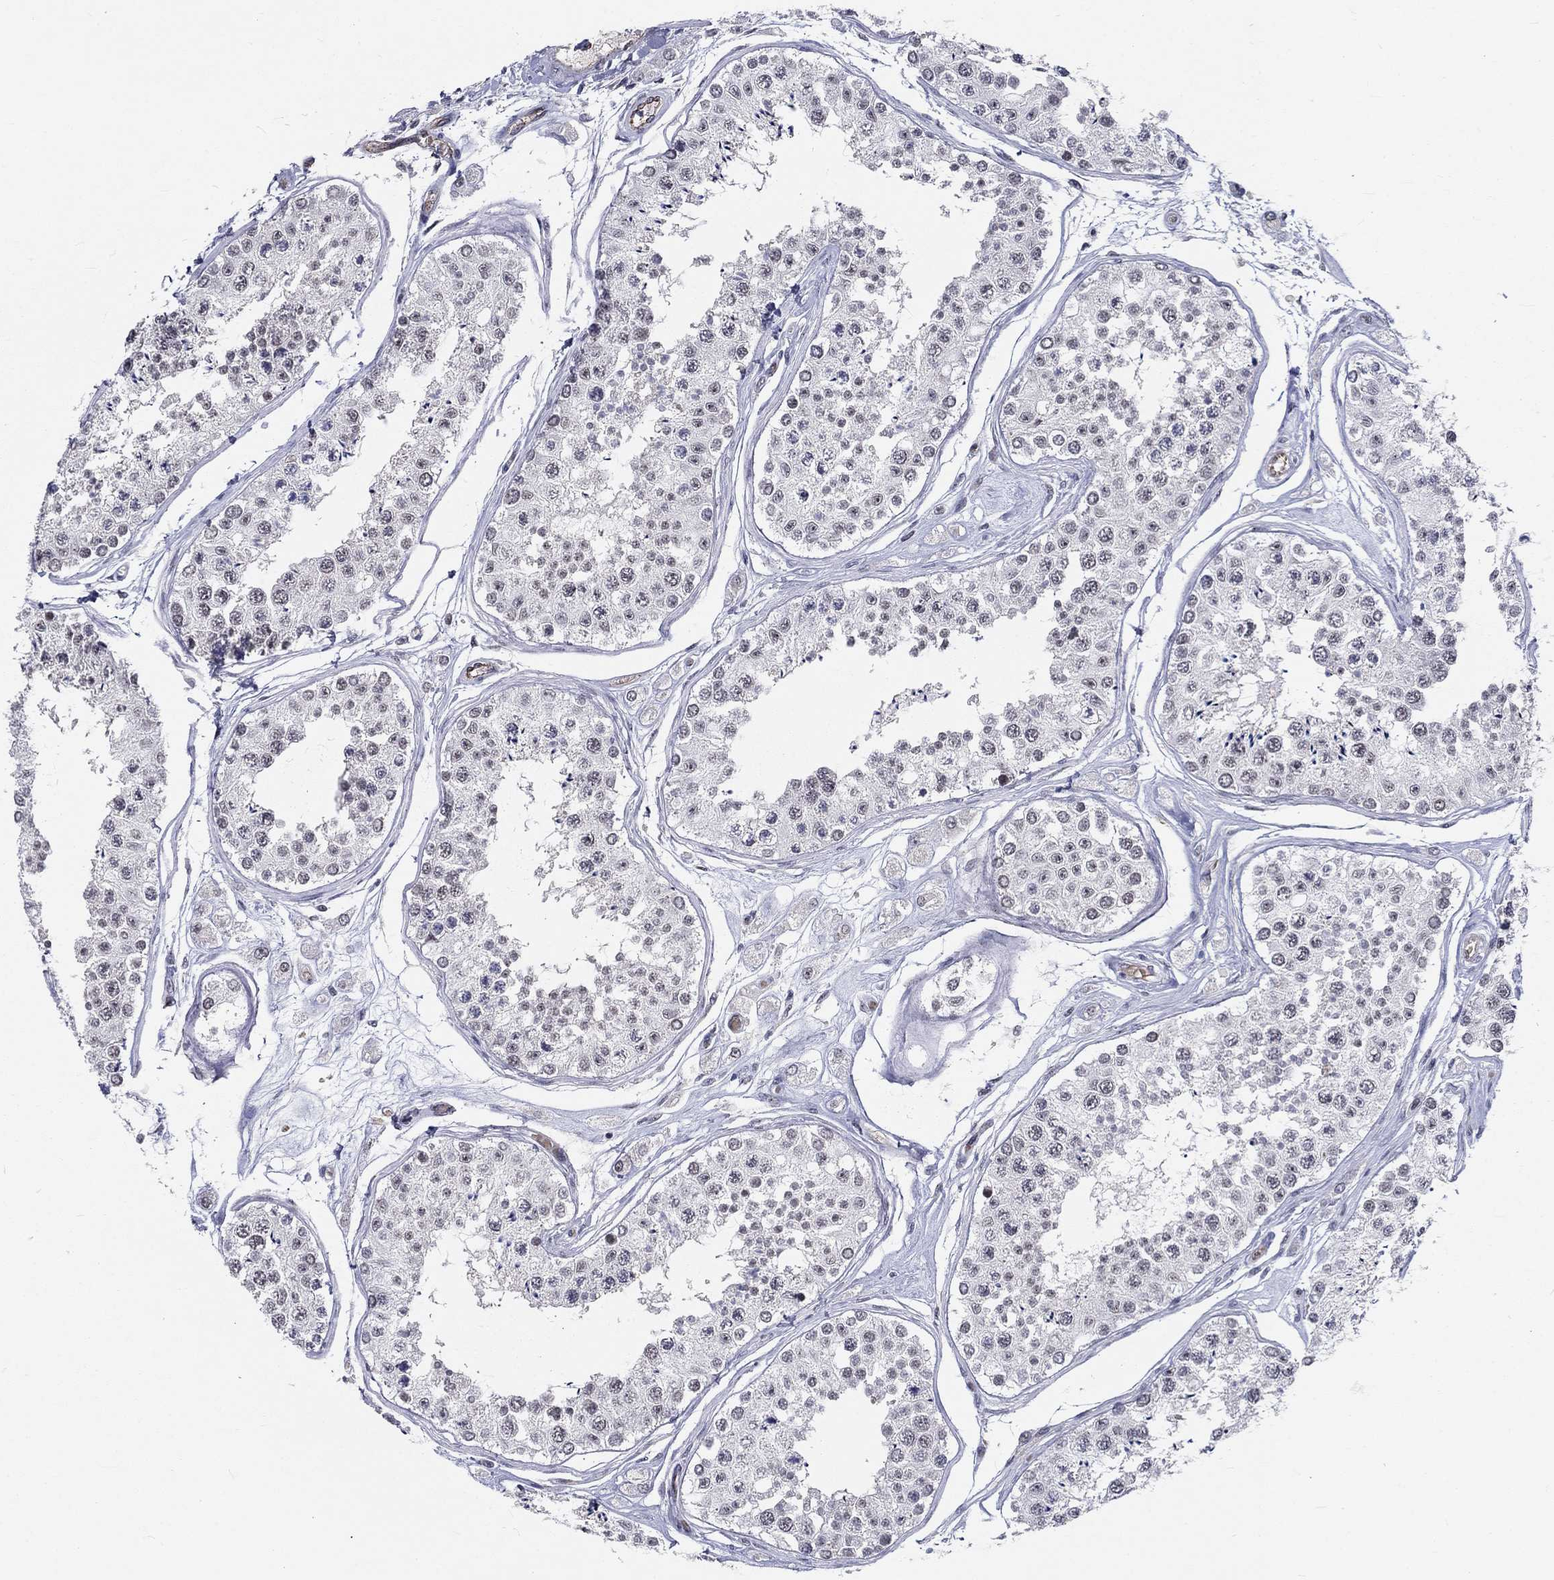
{"staining": {"intensity": "strong", "quantity": "<25%", "location": "nuclear"}, "tissue": "testis", "cell_type": "Cells in seminiferous ducts", "image_type": "normal", "snomed": [{"axis": "morphology", "description": "Normal tissue, NOS"}, {"axis": "topography", "description": "Testis"}], "caption": "Brown immunohistochemical staining in benign human testis shows strong nuclear expression in about <25% of cells in seminiferous ducts.", "gene": "ZBED1", "patient": {"sex": "male", "age": 25}}